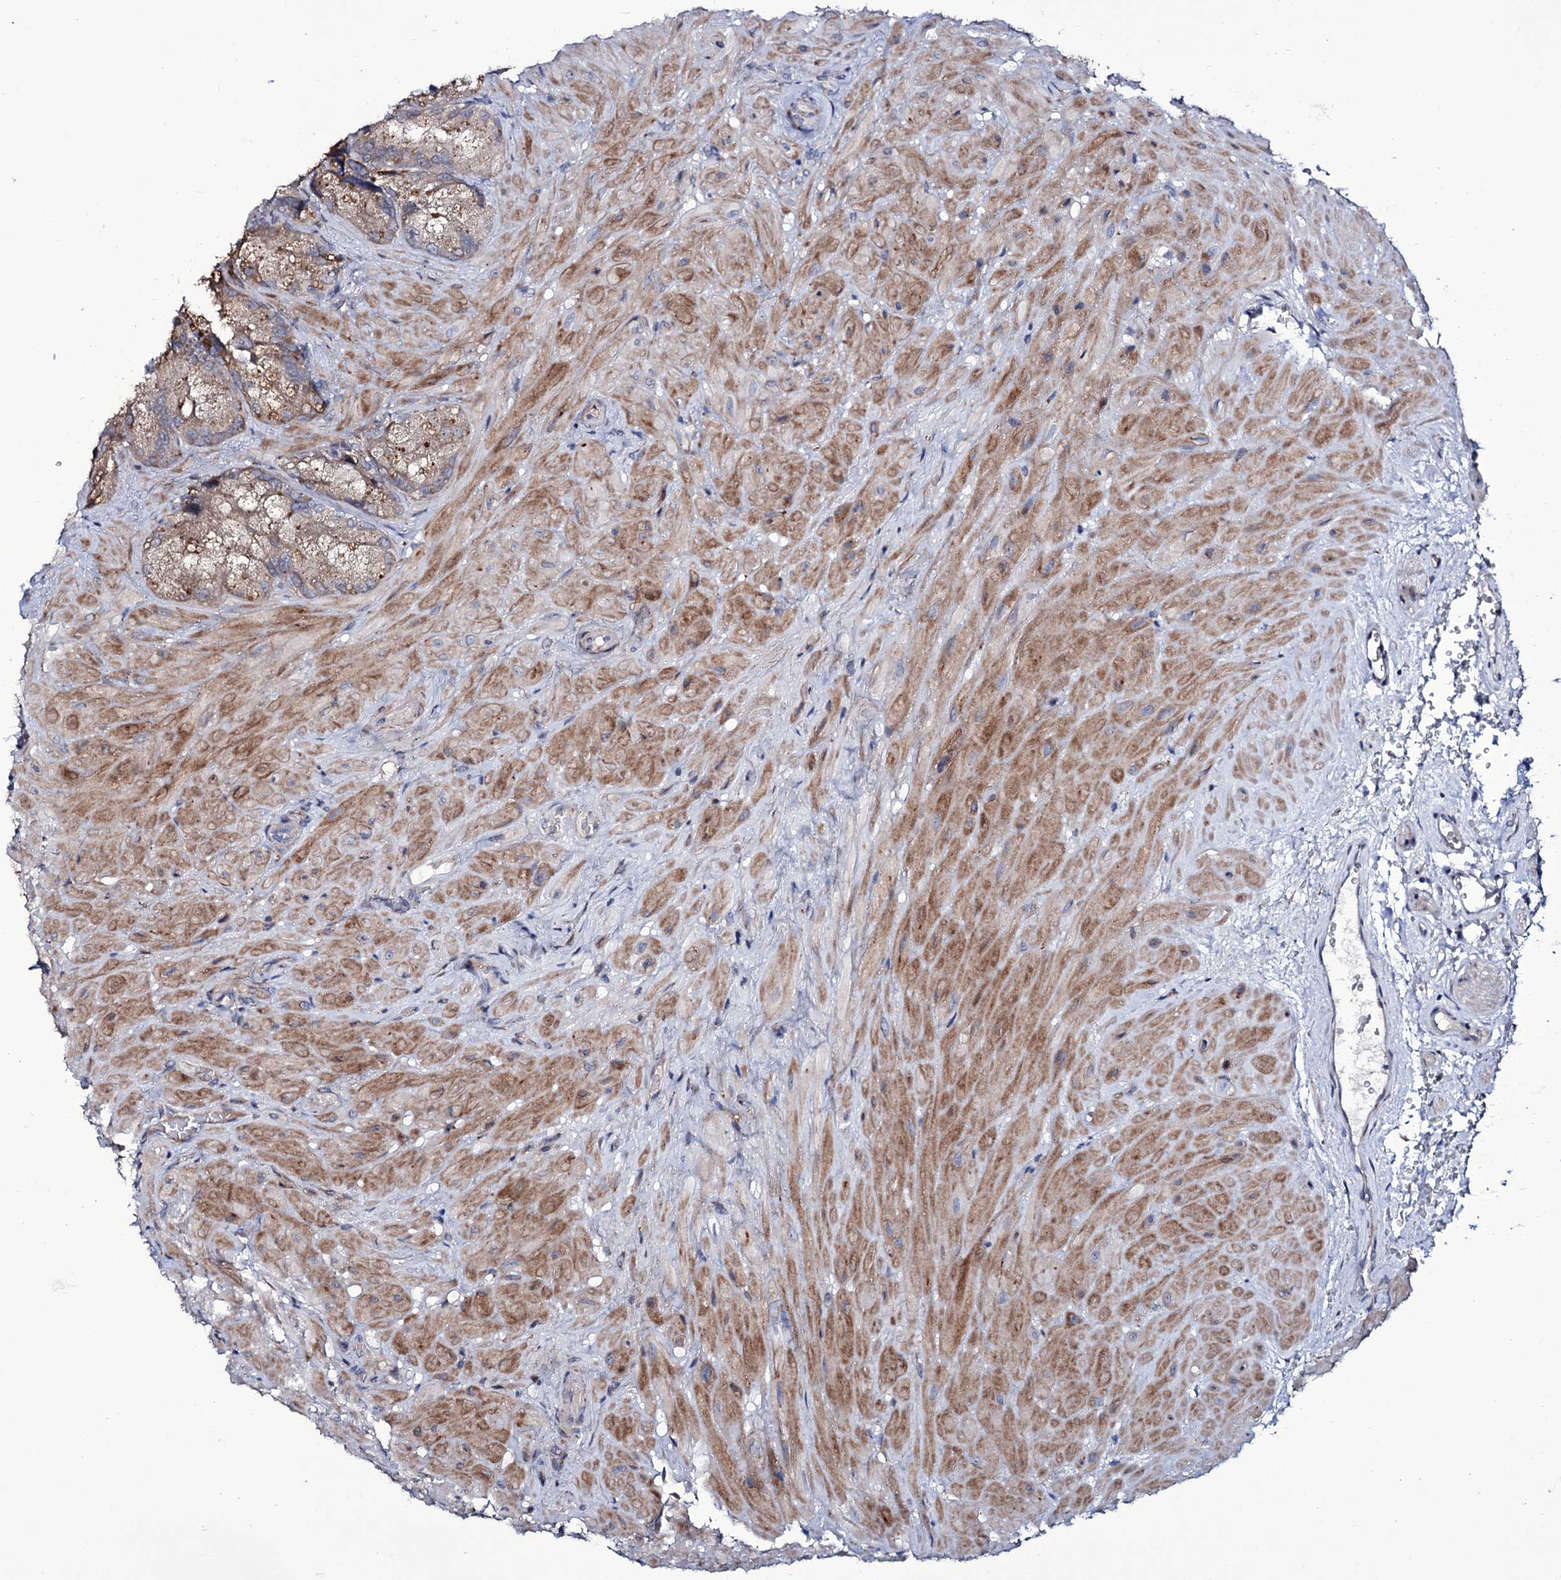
{"staining": {"intensity": "moderate", "quantity": ">75%", "location": "cytoplasmic/membranous"}, "tissue": "seminal vesicle", "cell_type": "Glandular cells", "image_type": "normal", "snomed": [{"axis": "morphology", "description": "Normal tissue, NOS"}, {"axis": "topography", "description": "Seminal veicle"}], "caption": "A micrograph of human seminal vesicle stained for a protein exhibits moderate cytoplasmic/membranous brown staining in glandular cells. The staining was performed using DAB (3,3'-diaminobenzidine), with brown indicating positive protein expression. Nuclei are stained blue with hematoxylin.", "gene": "TUBGCP5", "patient": {"sex": "male", "age": 62}}